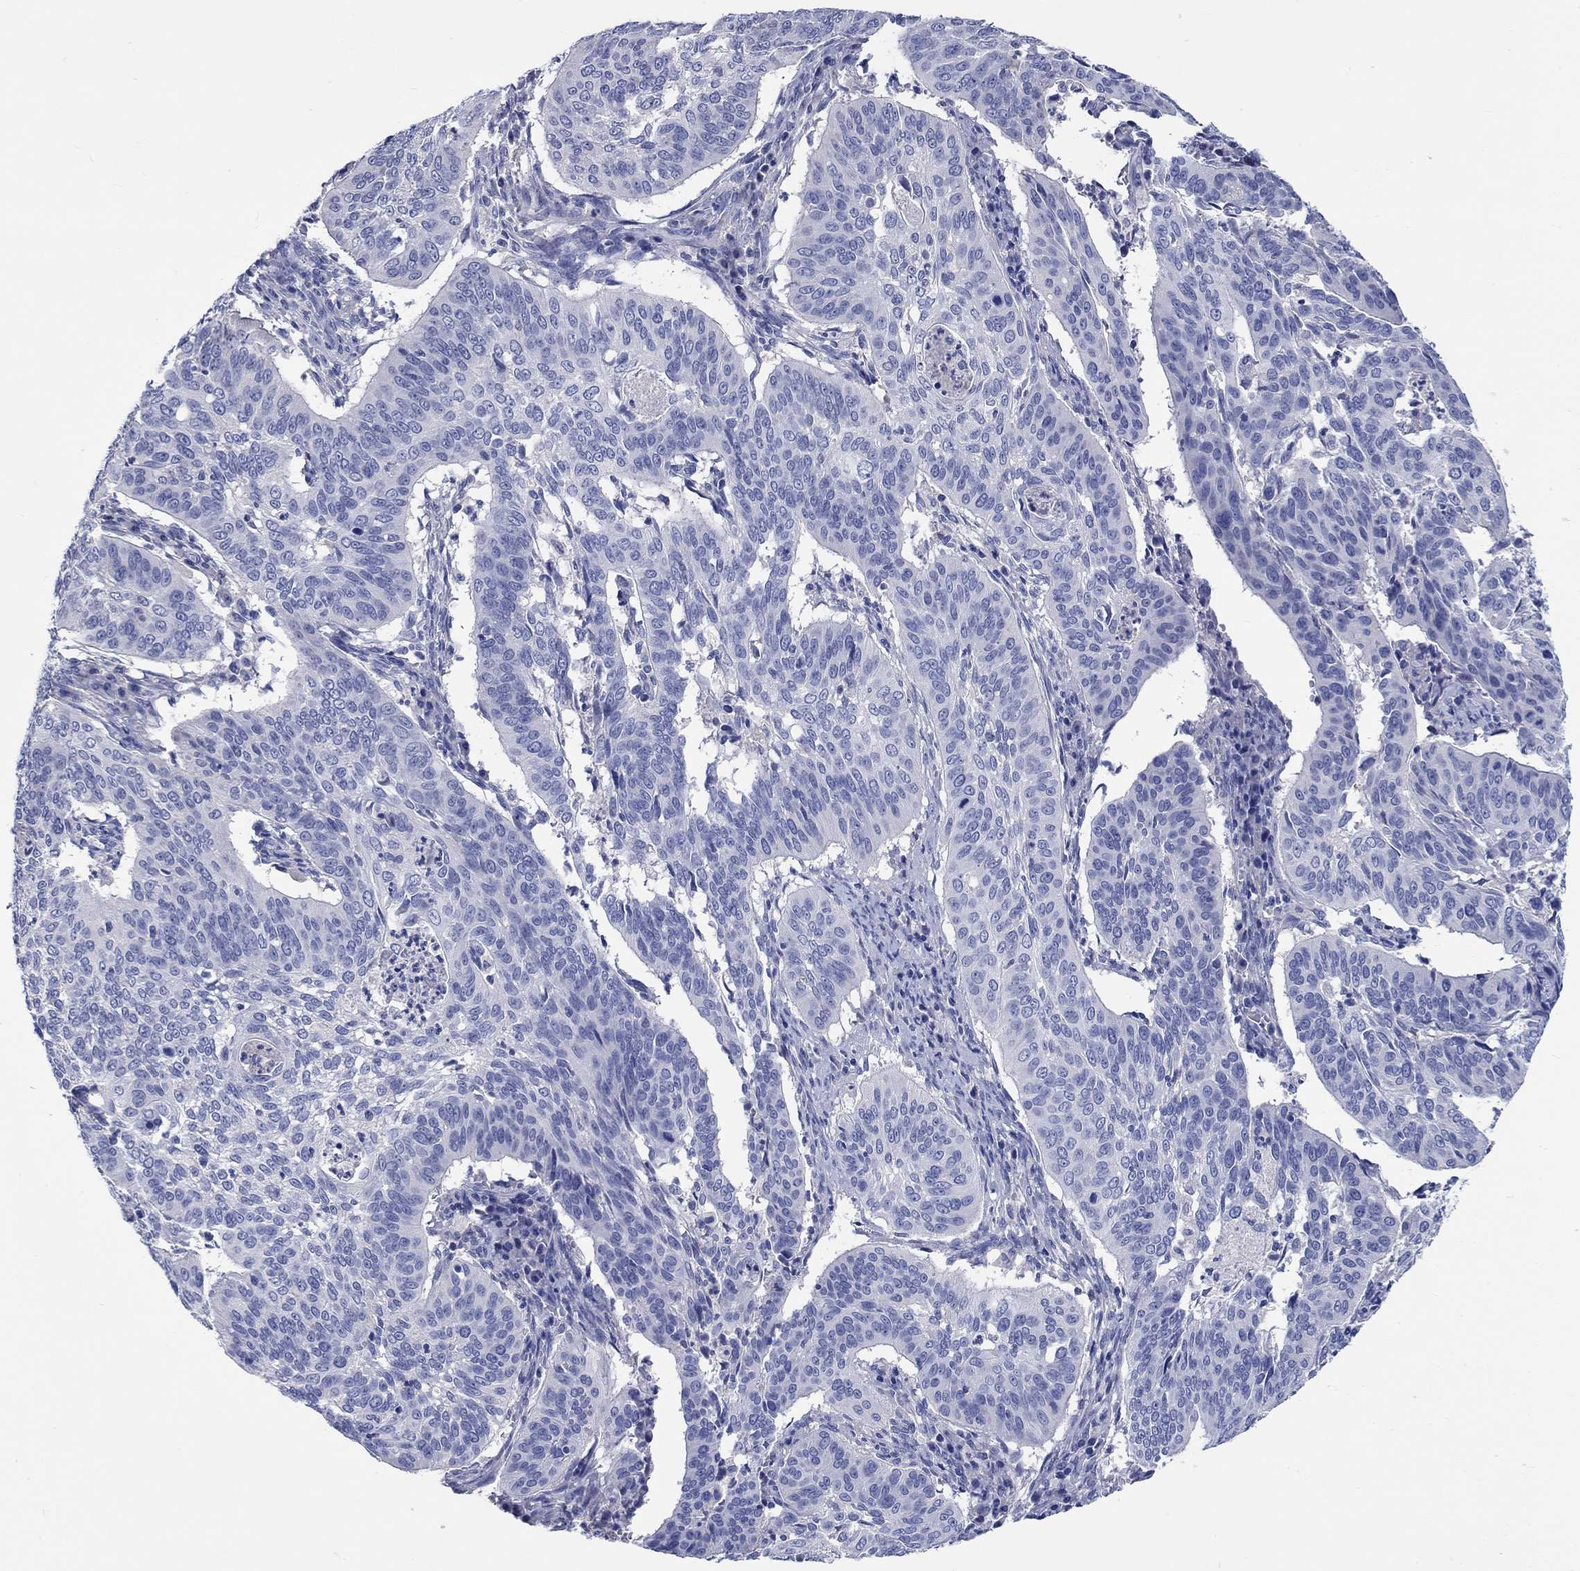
{"staining": {"intensity": "negative", "quantity": "none", "location": "none"}, "tissue": "cervical cancer", "cell_type": "Tumor cells", "image_type": "cancer", "snomed": [{"axis": "morphology", "description": "Normal tissue, NOS"}, {"axis": "morphology", "description": "Squamous cell carcinoma, NOS"}, {"axis": "topography", "description": "Cervix"}], "caption": "The IHC histopathology image has no significant positivity in tumor cells of cervical cancer tissue.", "gene": "TOMM20L", "patient": {"sex": "female", "age": 39}}